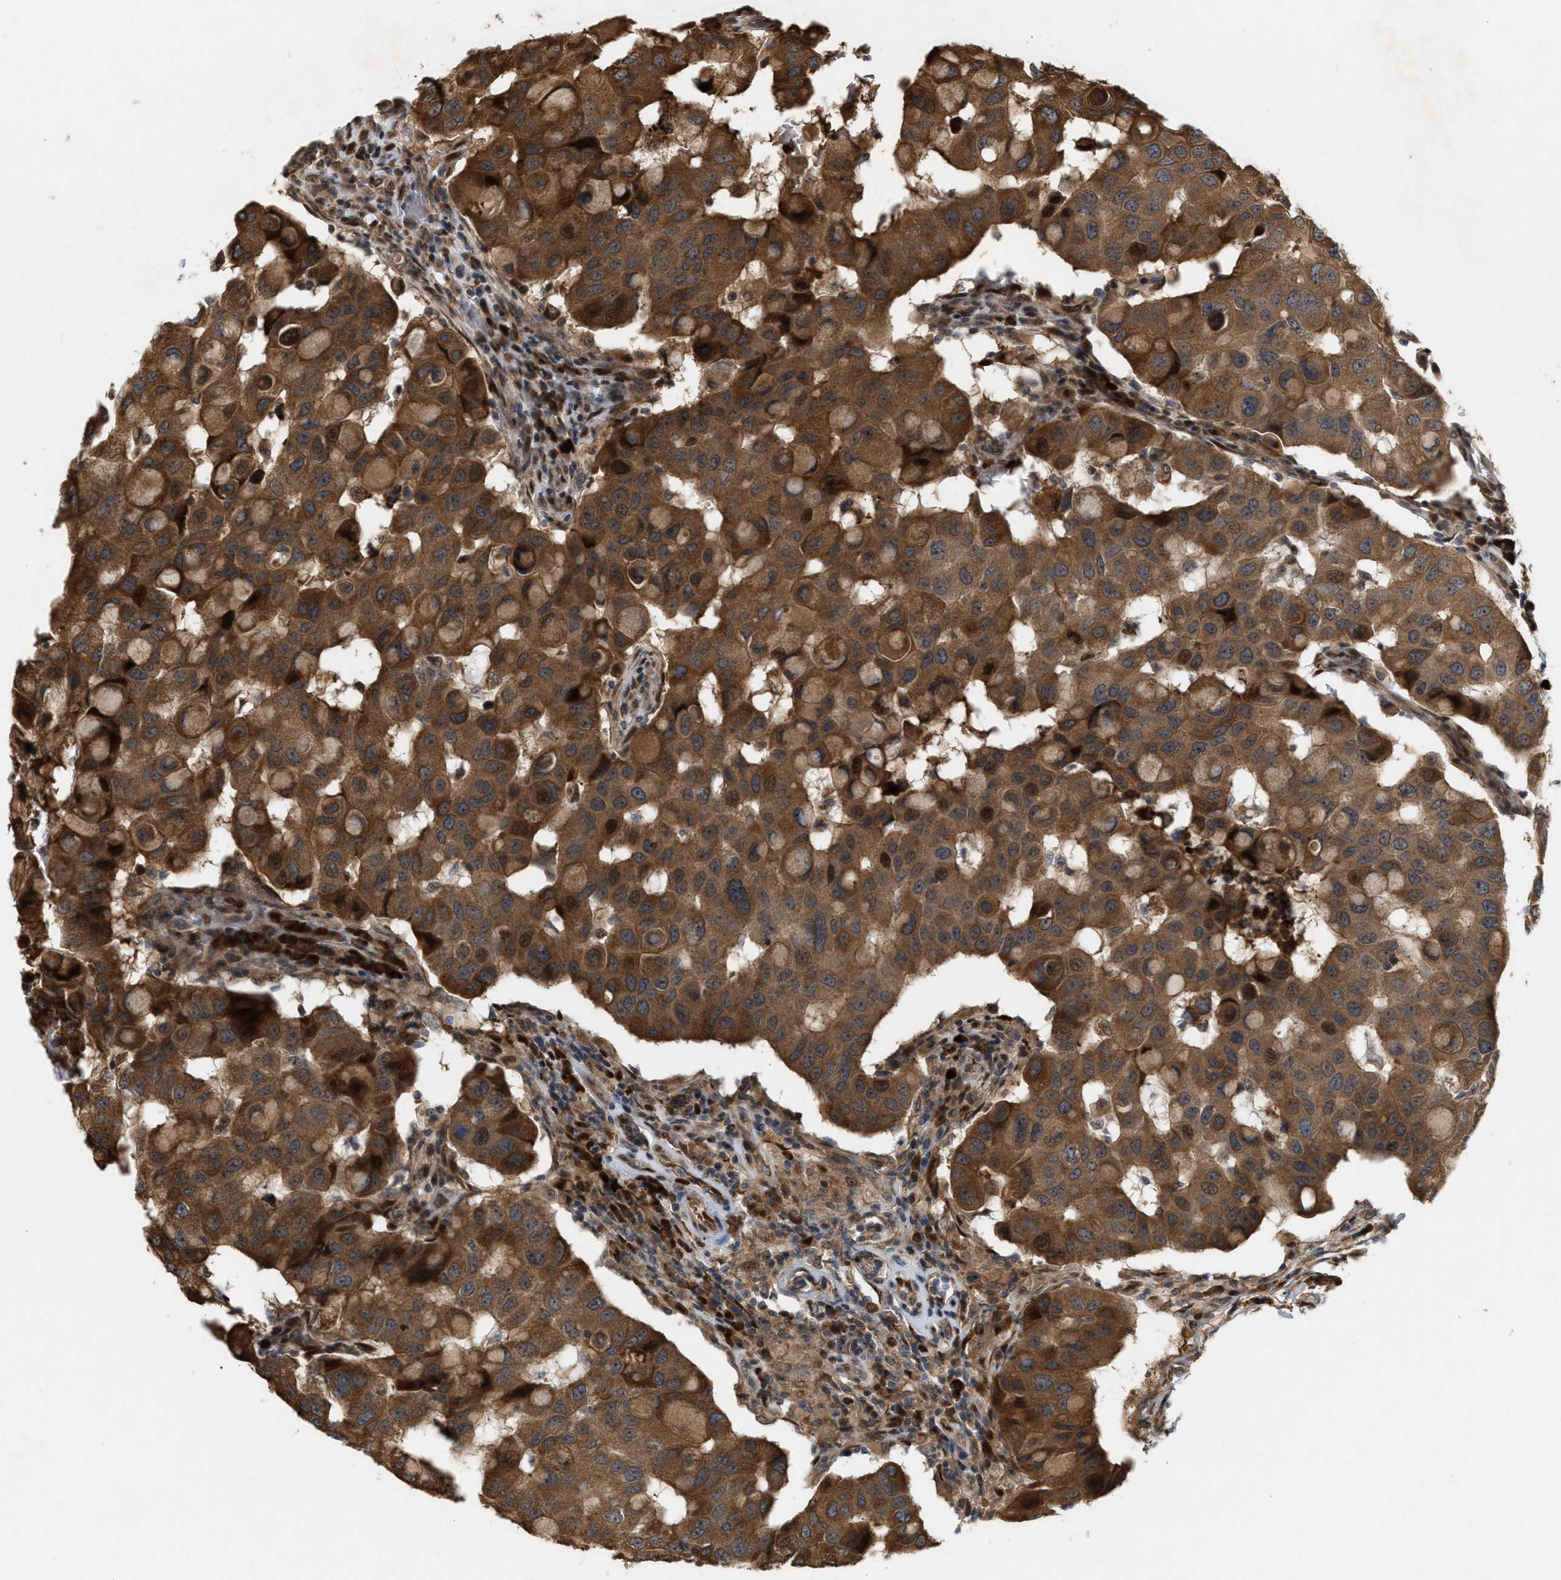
{"staining": {"intensity": "strong", "quantity": ">75%", "location": "cytoplasmic/membranous"}, "tissue": "breast cancer", "cell_type": "Tumor cells", "image_type": "cancer", "snomed": [{"axis": "morphology", "description": "Duct carcinoma"}, {"axis": "topography", "description": "Breast"}], "caption": "A histopathology image showing strong cytoplasmic/membranous positivity in approximately >75% of tumor cells in breast cancer, as visualized by brown immunohistochemical staining.", "gene": "MFSD6", "patient": {"sex": "female", "age": 27}}